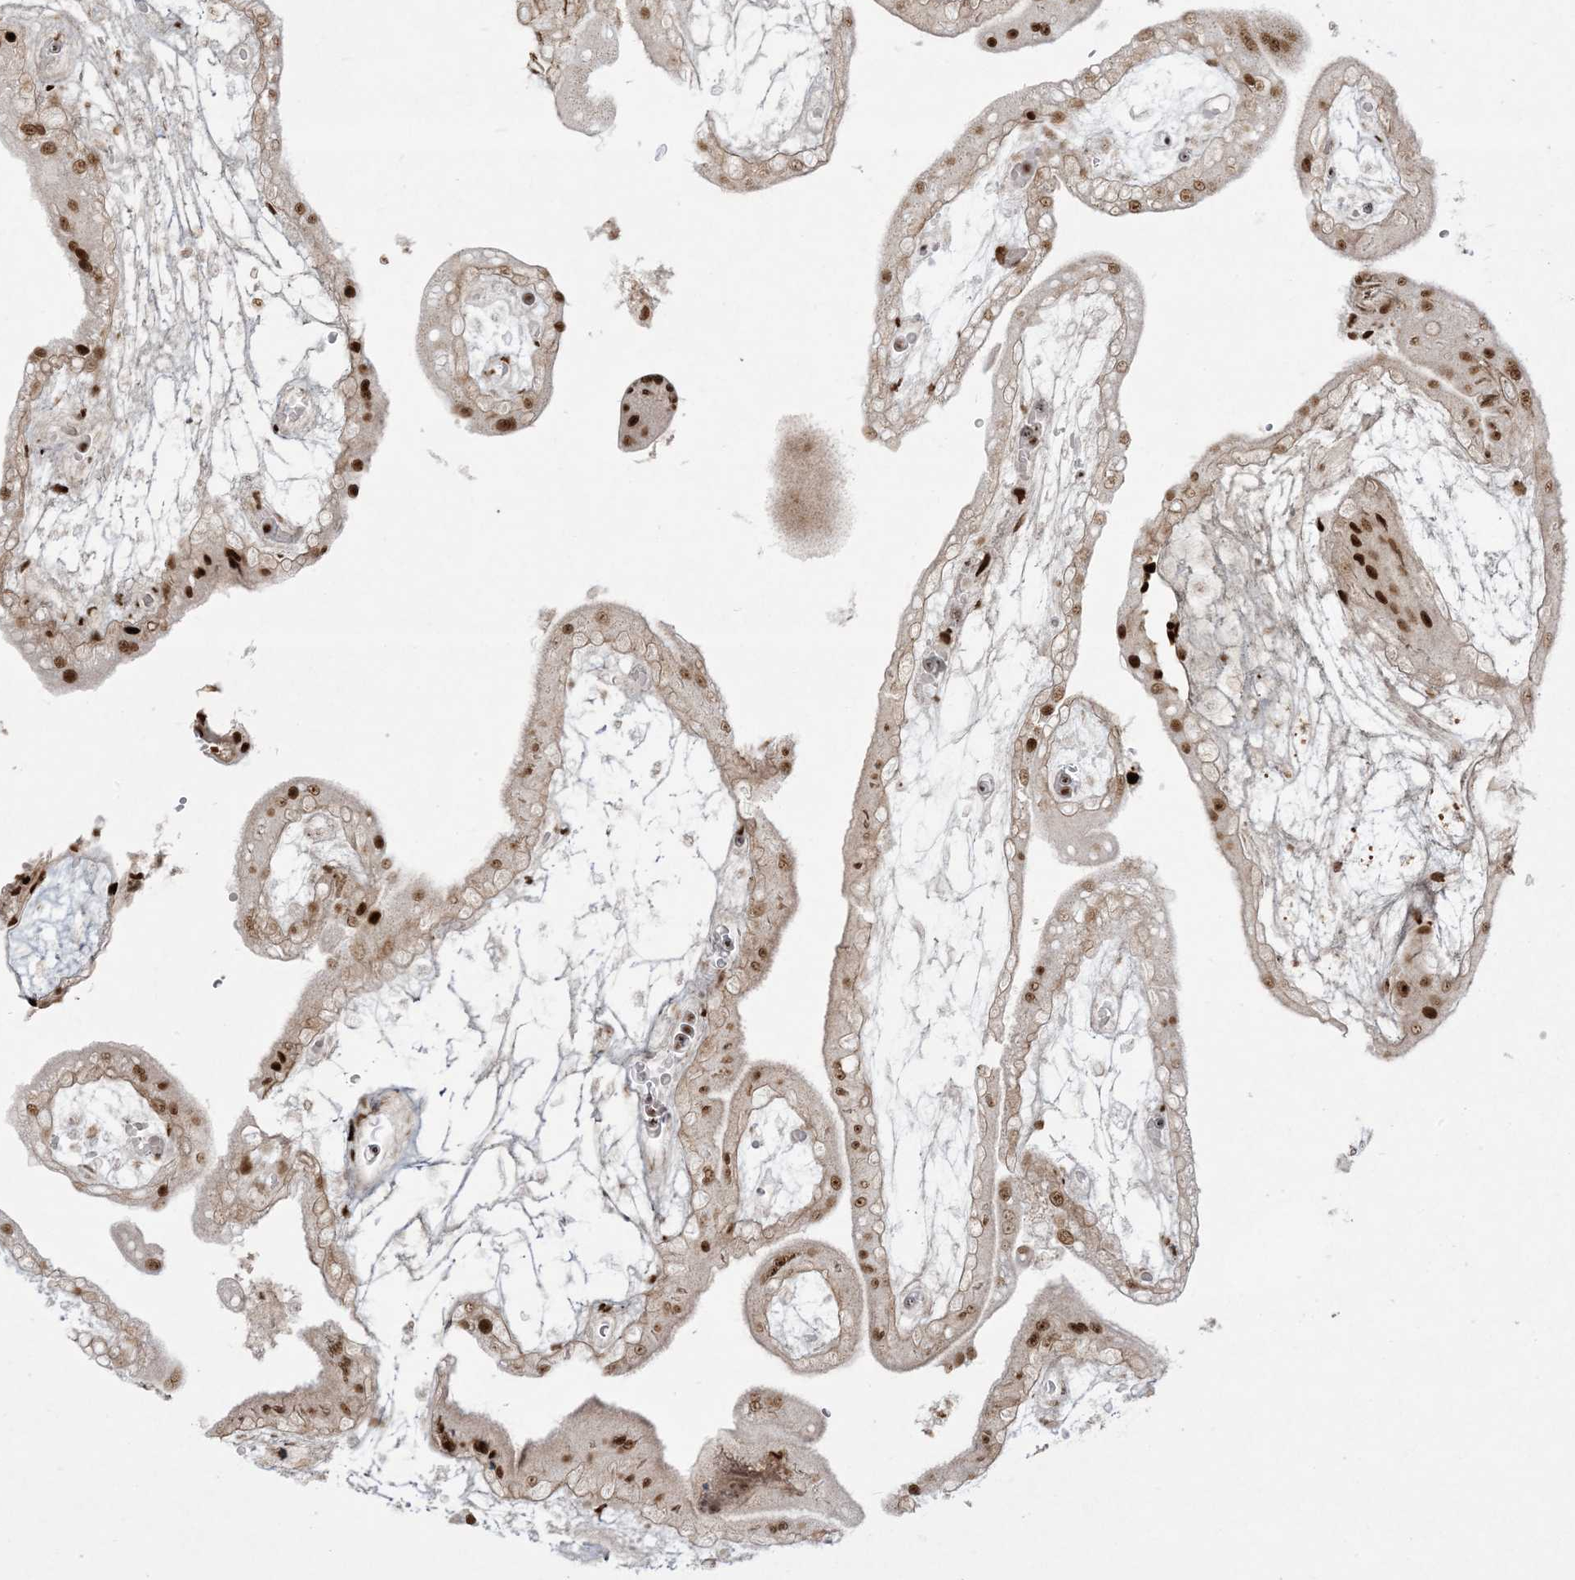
{"staining": {"intensity": "moderate", "quantity": ">75%", "location": "cytoplasmic/membranous,nuclear"}, "tissue": "placenta", "cell_type": "Decidual cells", "image_type": "normal", "snomed": [{"axis": "morphology", "description": "Normal tissue, NOS"}, {"axis": "topography", "description": "Placenta"}], "caption": "A high-resolution histopathology image shows immunohistochemistry (IHC) staining of normal placenta, which demonstrates moderate cytoplasmic/membranous,nuclear staining in approximately >75% of decidual cells. The protein is stained brown, and the nuclei are stained in blue (DAB (3,3'-diaminobenzidine) IHC with brightfield microscopy, high magnification).", "gene": "RBM10", "patient": {"sex": "female", "age": 18}}